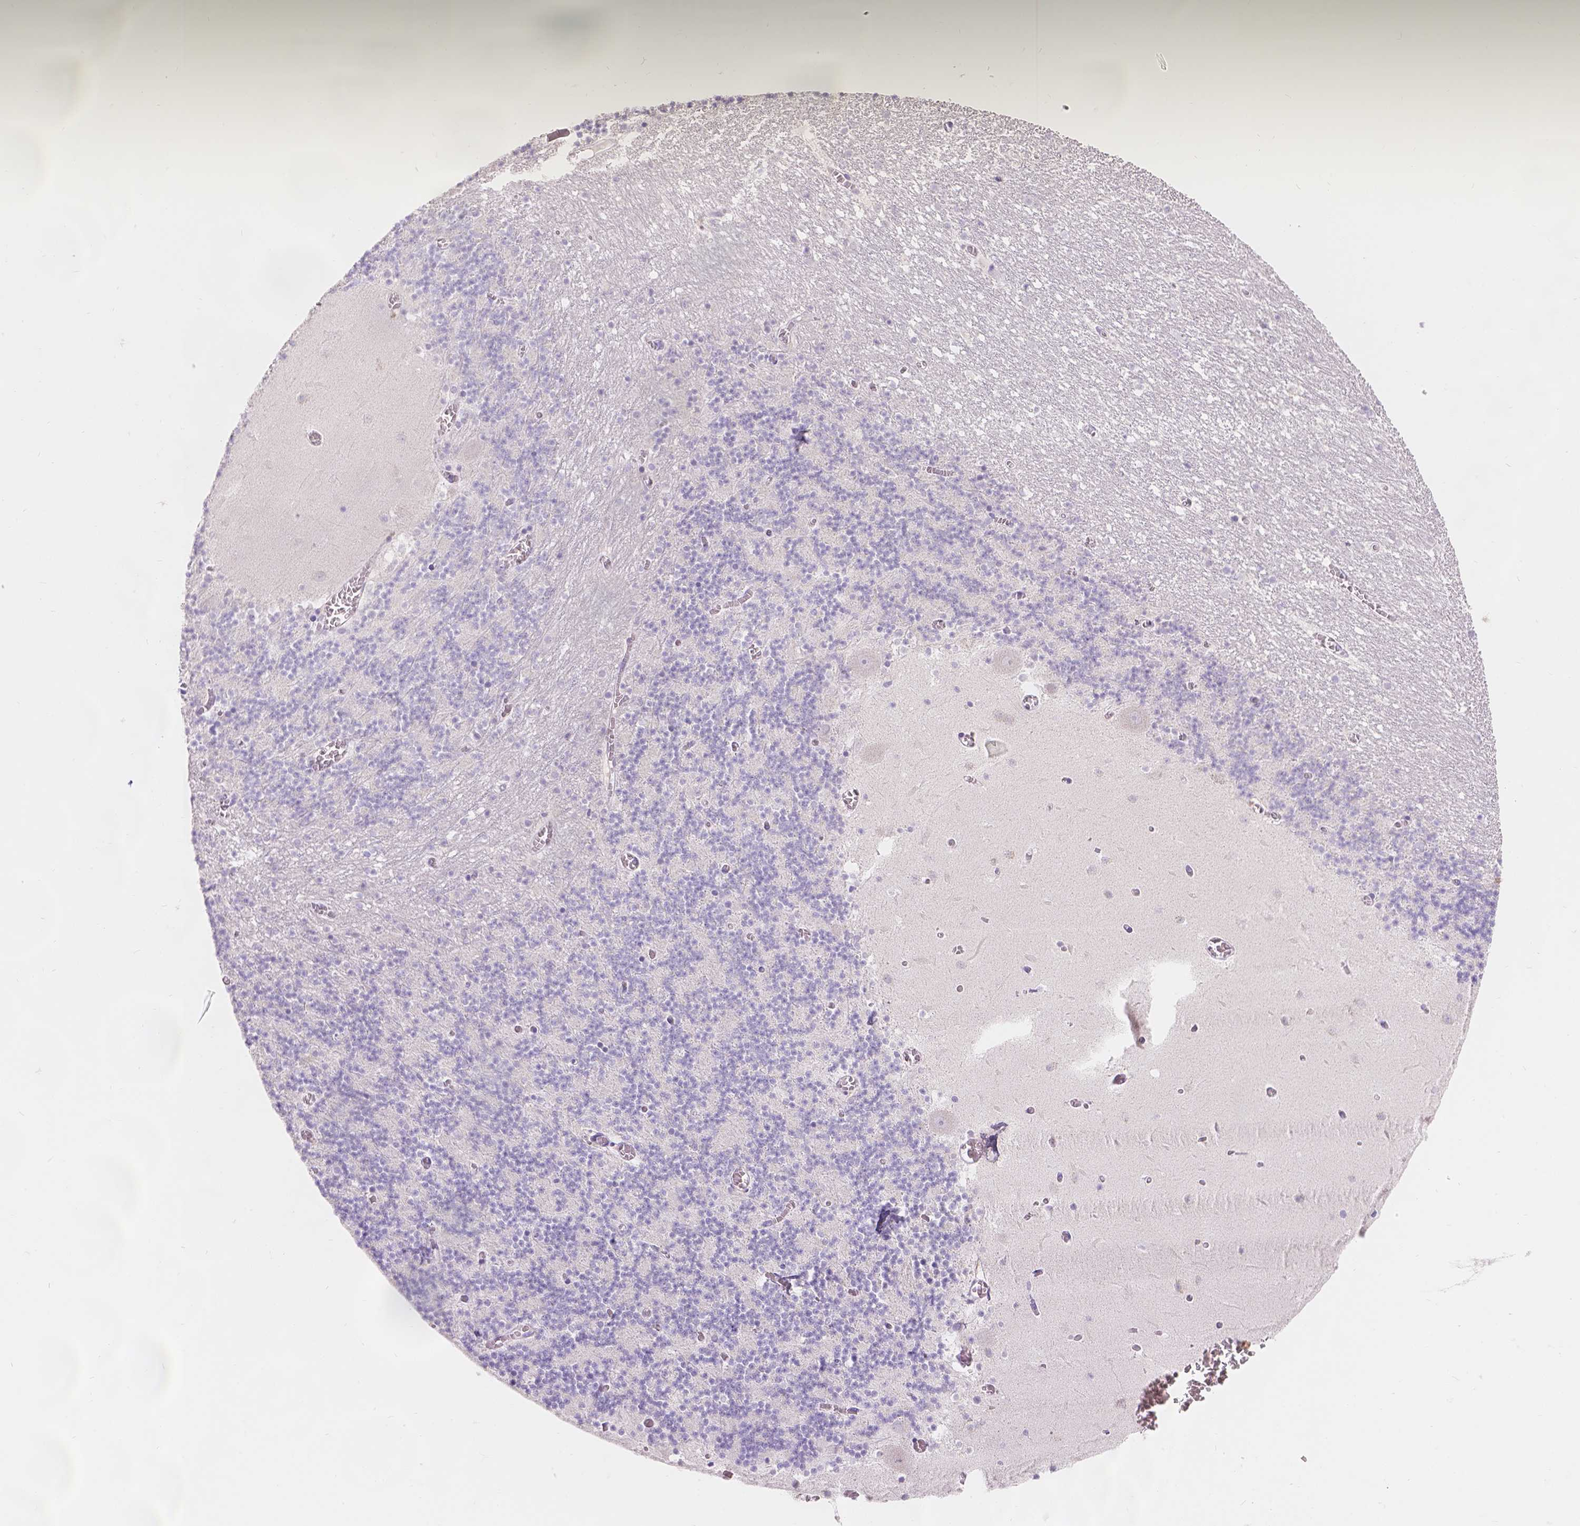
{"staining": {"intensity": "negative", "quantity": "none", "location": "none"}, "tissue": "cerebellum", "cell_type": "Cells in granular layer", "image_type": "normal", "snomed": [{"axis": "morphology", "description": "Normal tissue, NOS"}, {"axis": "topography", "description": "Cerebellum"}], "caption": "The micrograph exhibits no significant staining in cells in granular layer of cerebellum. The staining is performed using DAB (3,3'-diaminobenzidine) brown chromogen with nuclei counter-stained in using hematoxylin.", "gene": "HTN3", "patient": {"sex": "female", "age": 28}}